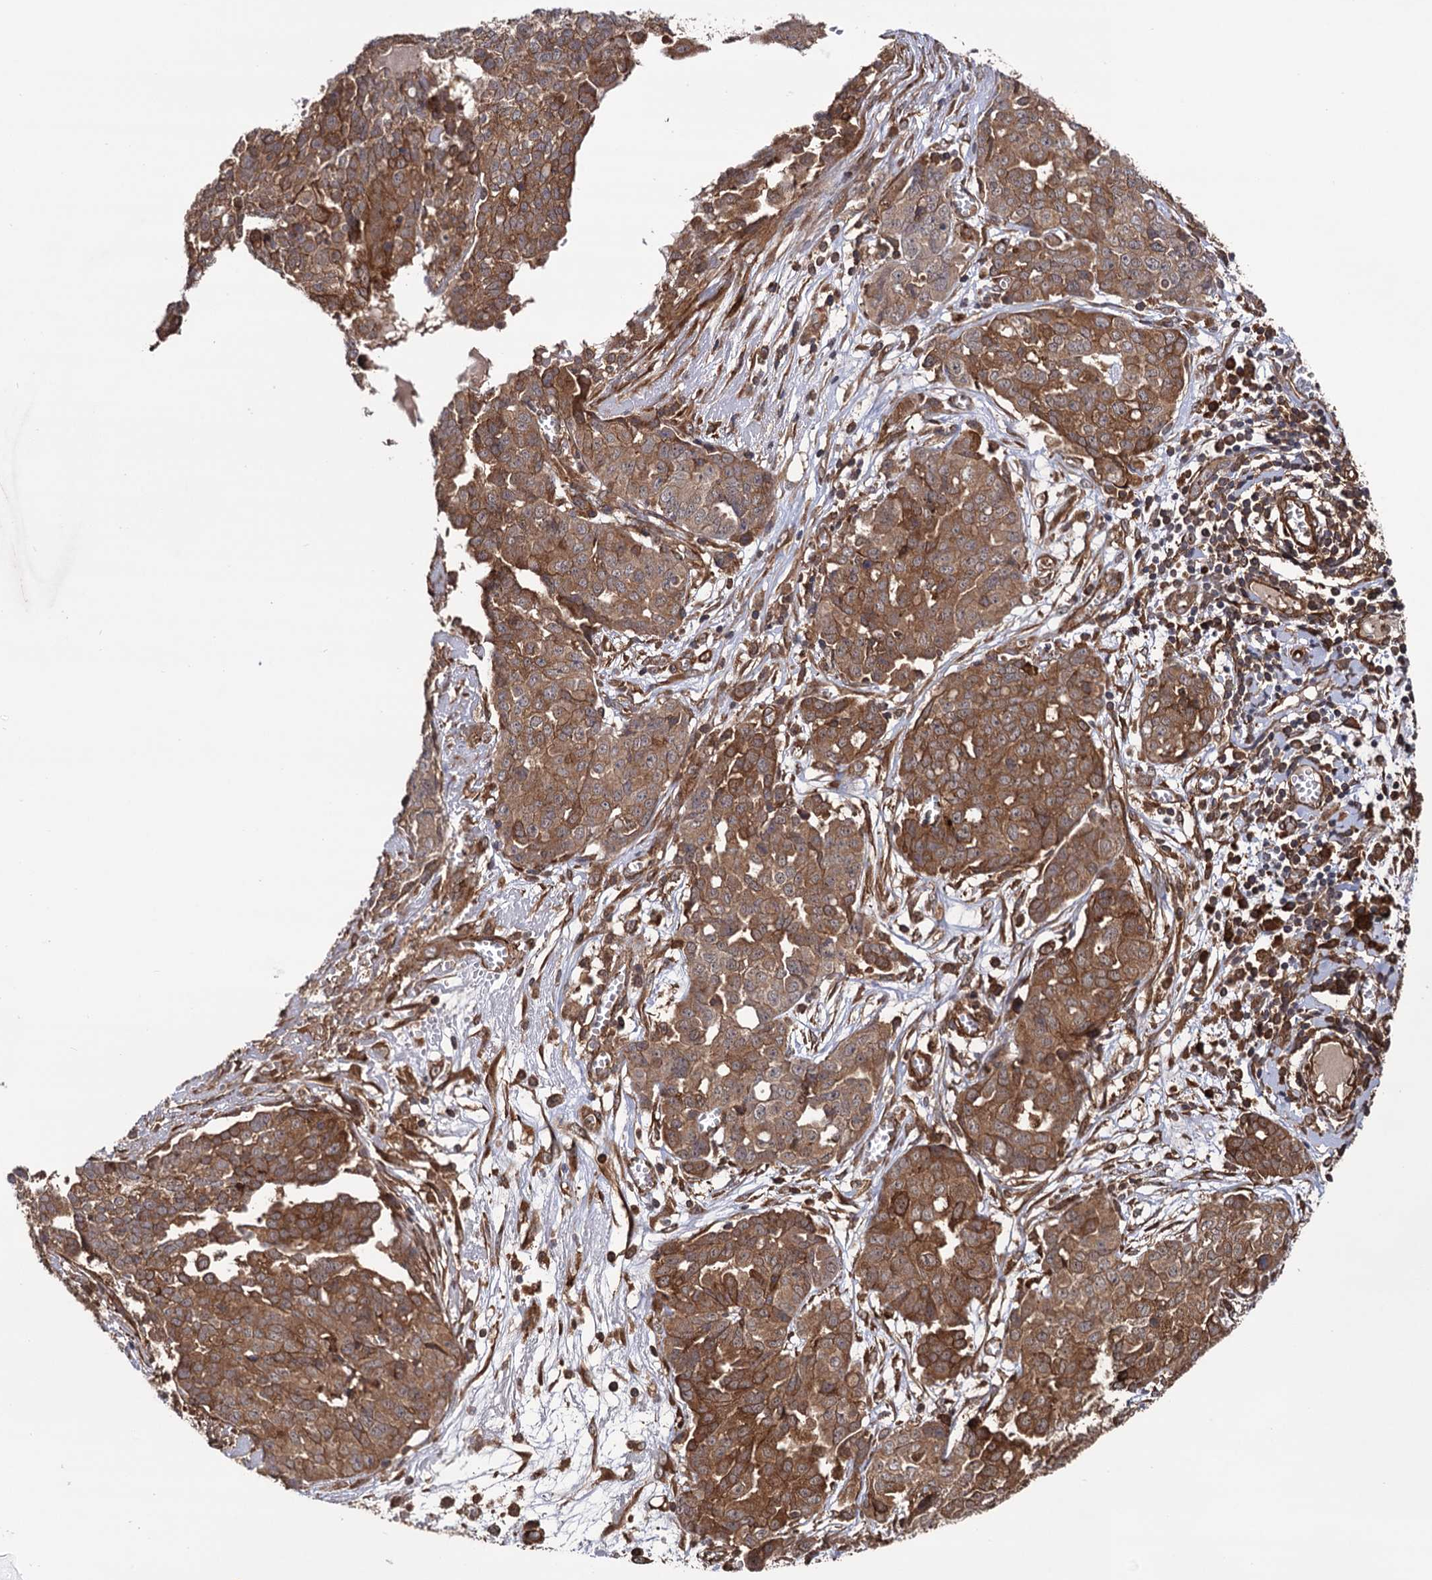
{"staining": {"intensity": "moderate", "quantity": ">75%", "location": "cytoplasmic/membranous"}, "tissue": "ovarian cancer", "cell_type": "Tumor cells", "image_type": "cancer", "snomed": [{"axis": "morphology", "description": "Cystadenocarcinoma, serous, NOS"}, {"axis": "topography", "description": "Soft tissue"}, {"axis": "topography", "description": "Ovary"}], "caption": "Protein staining exhibits moderate cytoplasmic/membranous staining in approximately >75% of tumor cells in serous cystadenocarcinoma (ovarian).", "gene": "ATP8B4", "patient": {"sex": "female", "age": 57}}